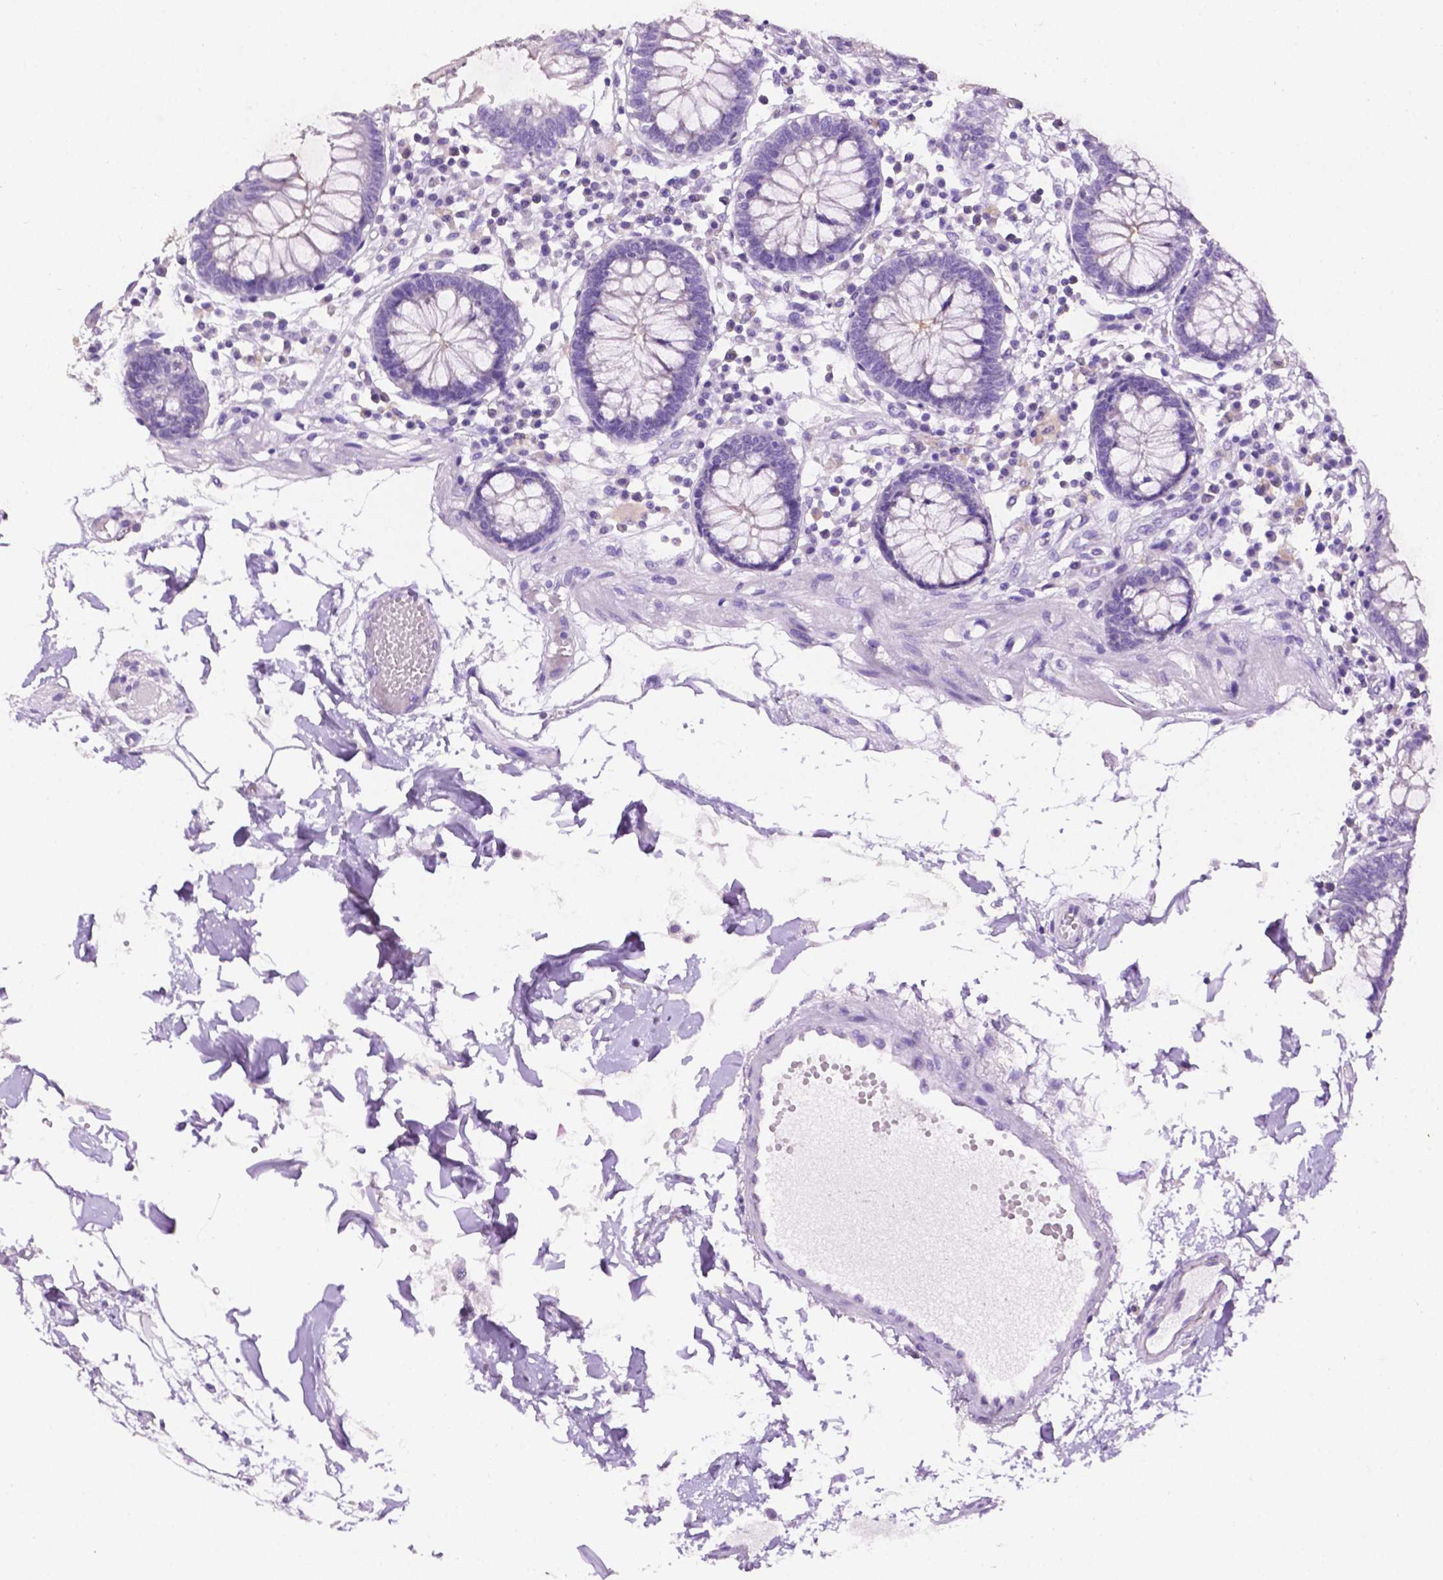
{"staining": {"intensity": "negative", "quantity": "none", "location": "none"}, "tissue": "colon", "cell_type": "Endothelial cells", "image_type": "normal", "snomed": [{"axis": "morphology", "description": "Normal tissue, NOS"}, {"axis": "morphology", "description": "Adenocarcinoma, NOS"}, {"axis": "topography", "description": "Colon"}], "caption": "An IHC micrograph of benign colon is shown. There is no staining in endothelial cells of colon. Brightfield microscopy of immunohistochemistry stained with DAB (3,3'-diaminobenzidine) (brown) and hematoxylin (blue), captured at high magnification.", "gene": "TACSTD2", "patient": {"sex": "male", "age": 83}}